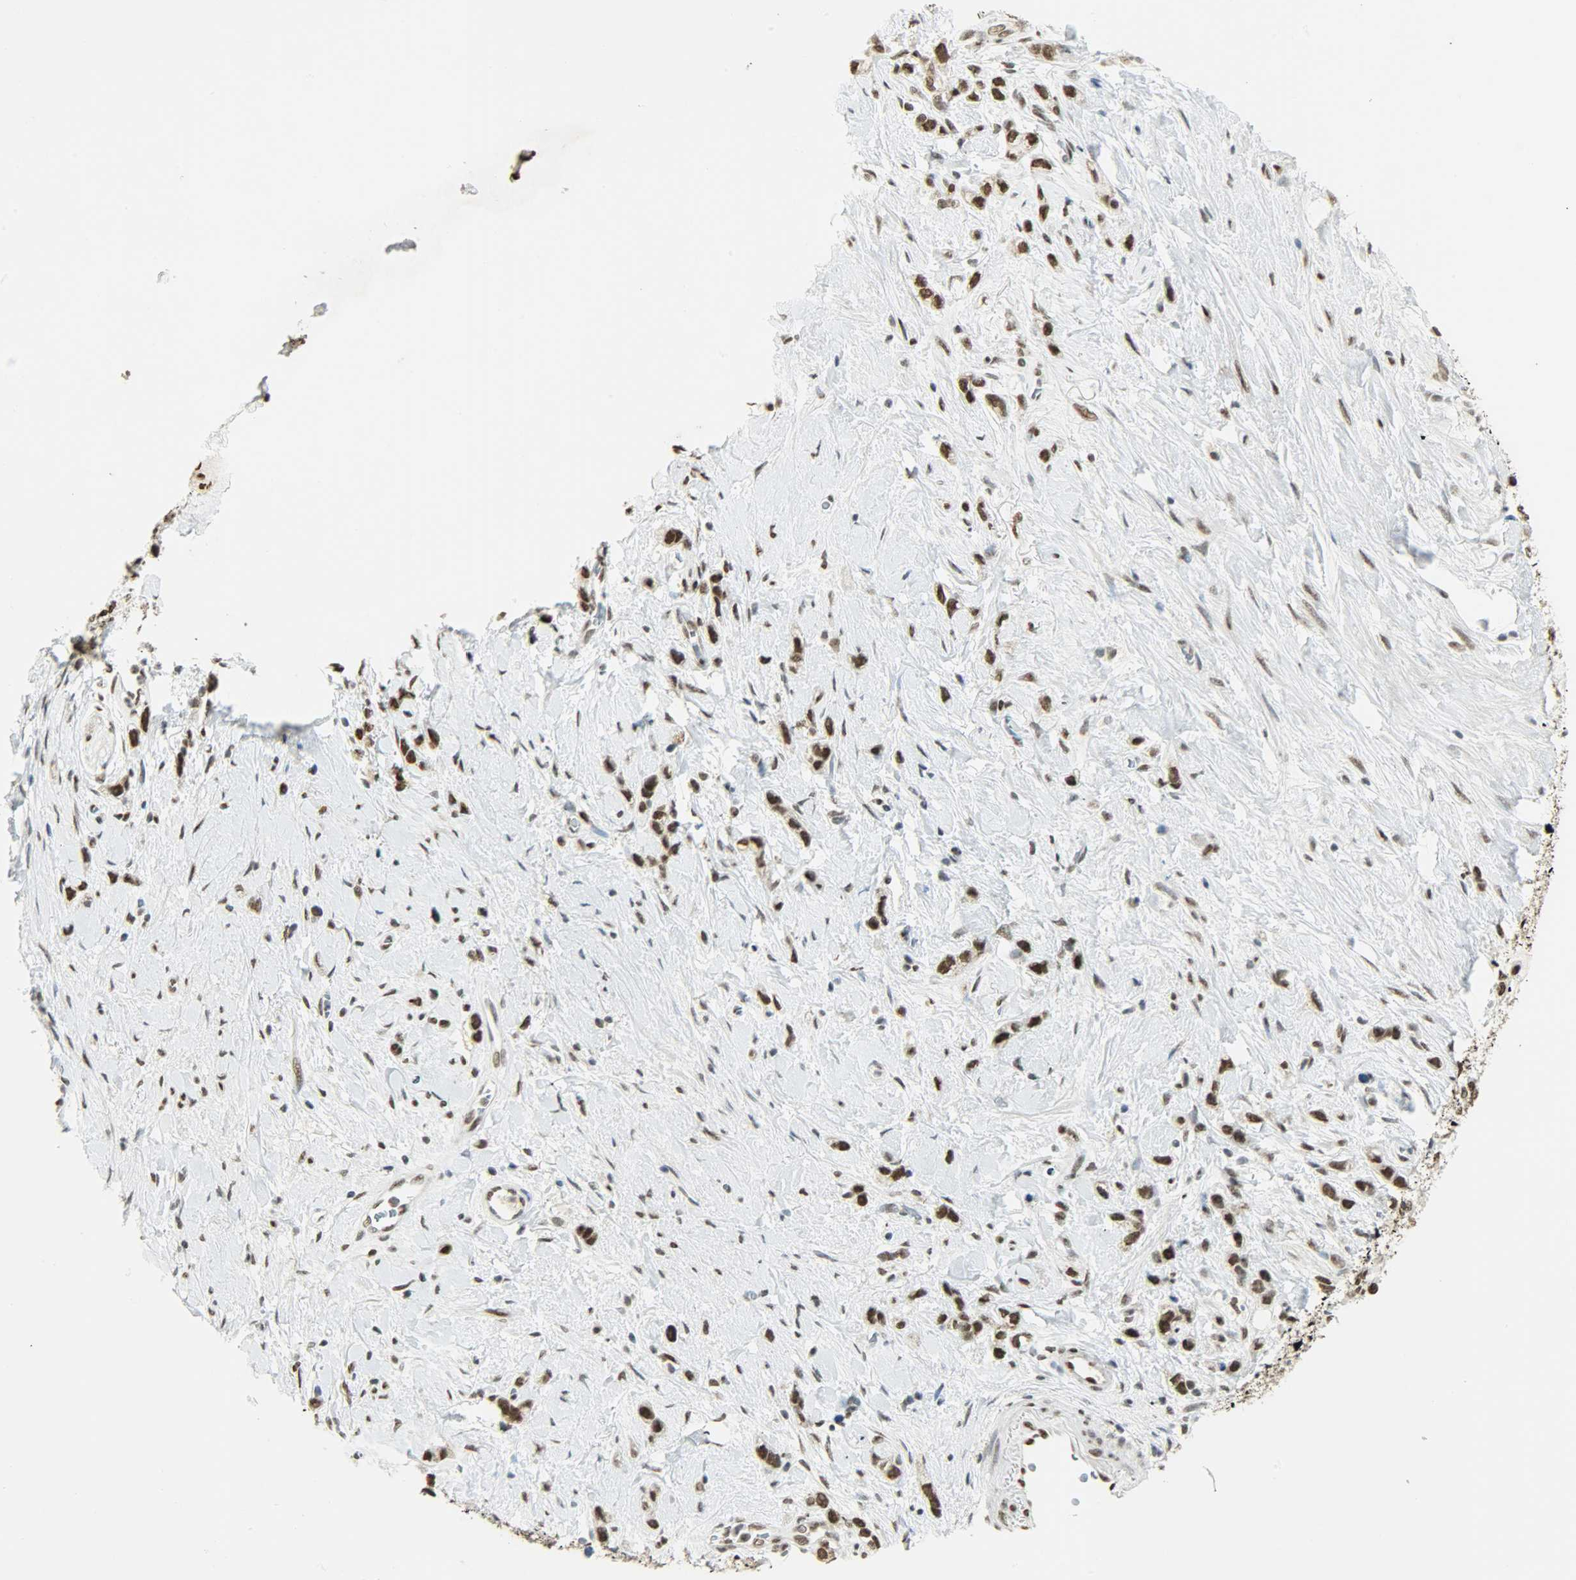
{"staining": {"intensity": "strong", "quantity": ">75%", "location": "nuclear"}, "tissue": "stomach cancer", "cell_type": "Tumor cells", "image_type": "cancer", "snomed": [{"axis": "morphology", "description": "Normal tissue, NOS"}, {"axis": "morphology", "description": "Adenocarcinoma, NOS"}, {"axis": "morphology", "description": "Adenocarcinoma, High grade"}, {"axis": "topography", "description": "Stomach, upper"}, {"axis": "topography", "description": "Stomach"}], "caption": "A brown stain labels strong nuclear positivity of a protein in human stomach cancer tumor cells. Ihc stains the protein in brown and the nuclei are stained blue.", "gene": "MYEF2", "patient": {"sex": "female", "age": 65}}